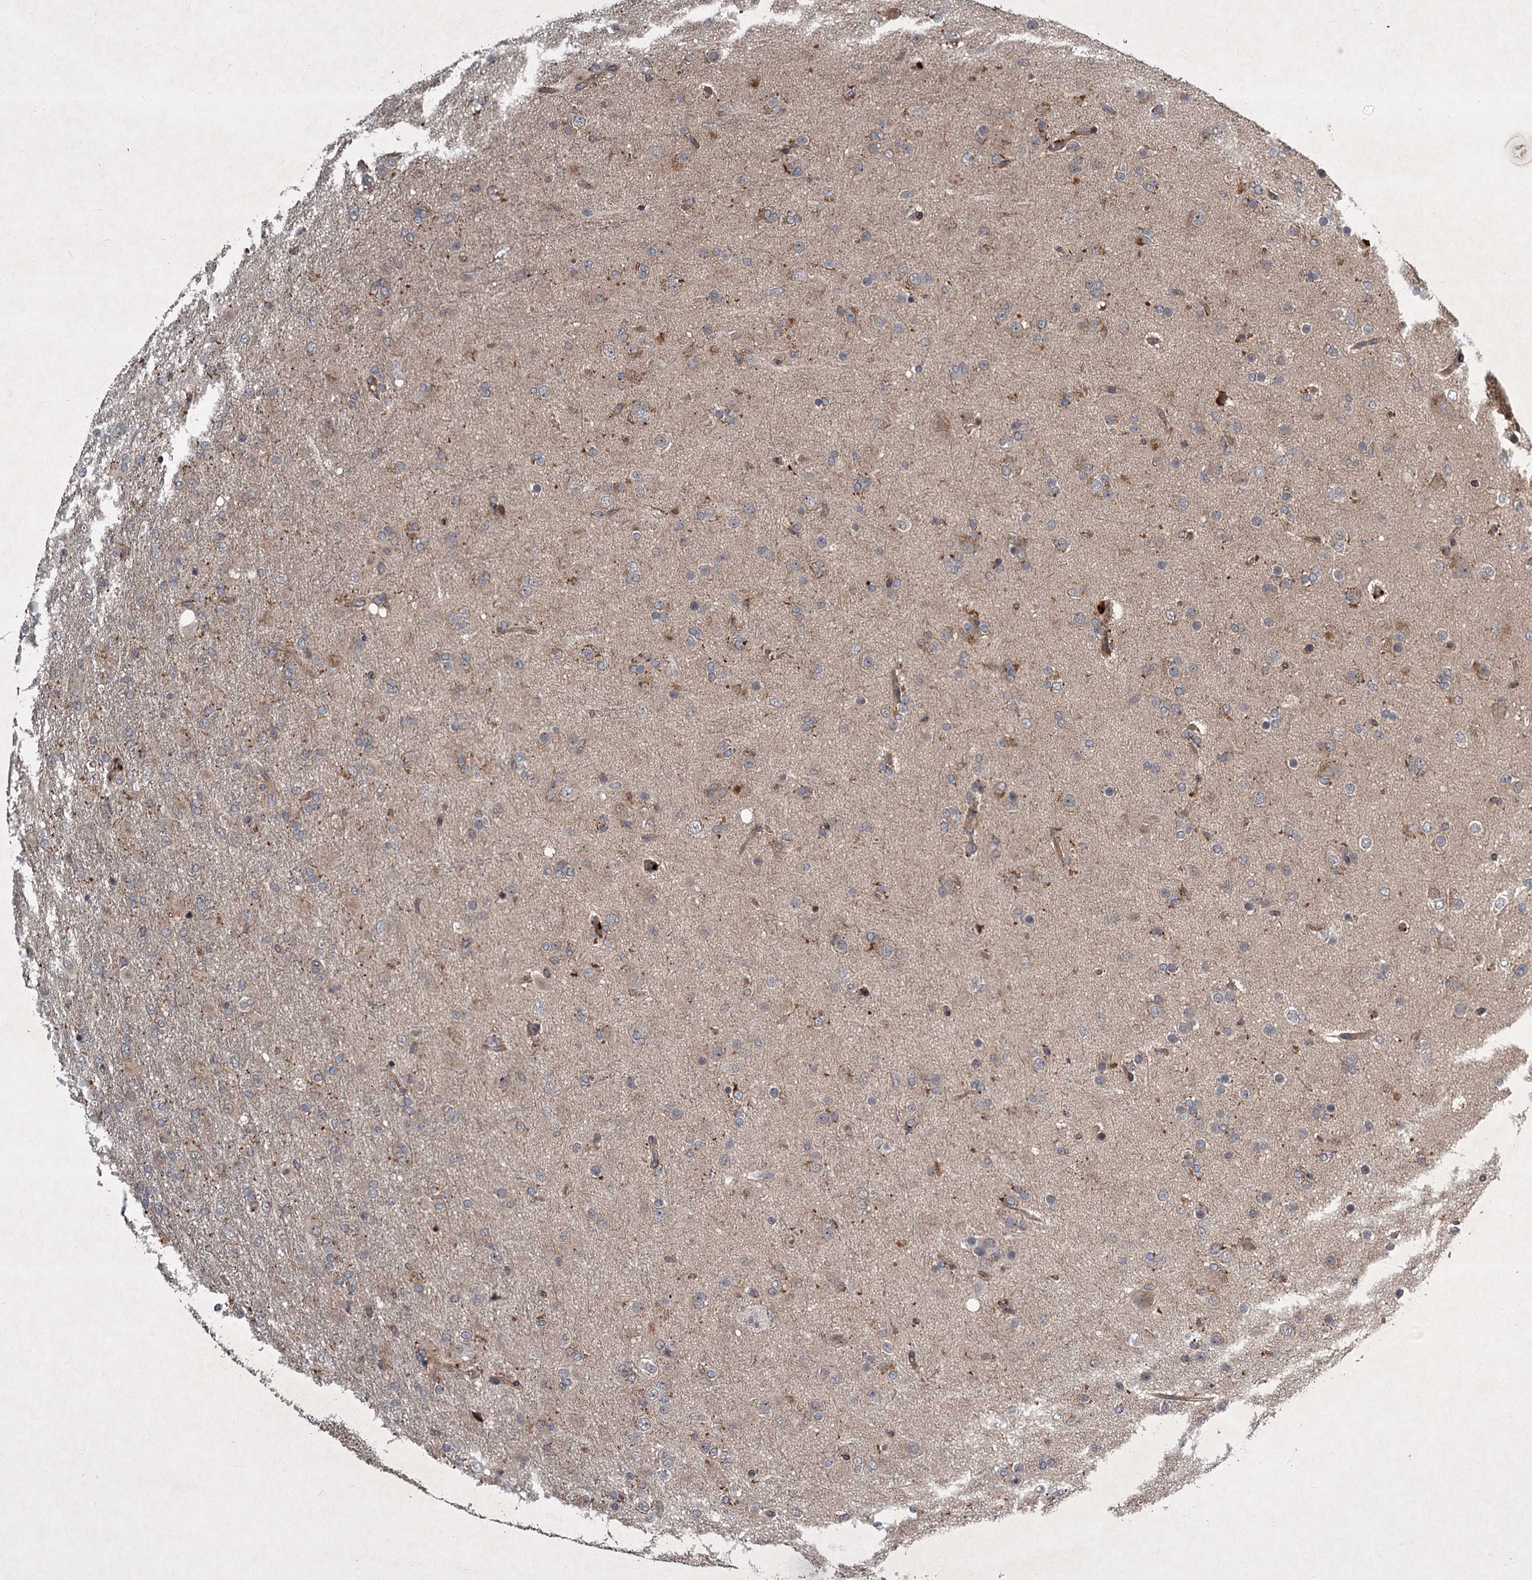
{"staining": {"intensity": "weak", "quantity": "<25%", "location": "cytoplasmic/membranous"}, "tissue": "glioma", "cell_type": "Tumor cells", "image_type": "cancer", "snomed": [{"axis": "morphology", "description": "Glioma, malignant, Low grade"}, {"axis": "topography", "description": "Brain"}], "caption": "The micrograph reveals no significant staining in tumor cells of glioma. The staining was performed using DAB to visualize the protein expression in brown, while the nuclei were stained in blue with hematoxylin (Magnification: 20x).", "gene": "UNC93B1", "patient": {"sex": "male", "age": 65}}